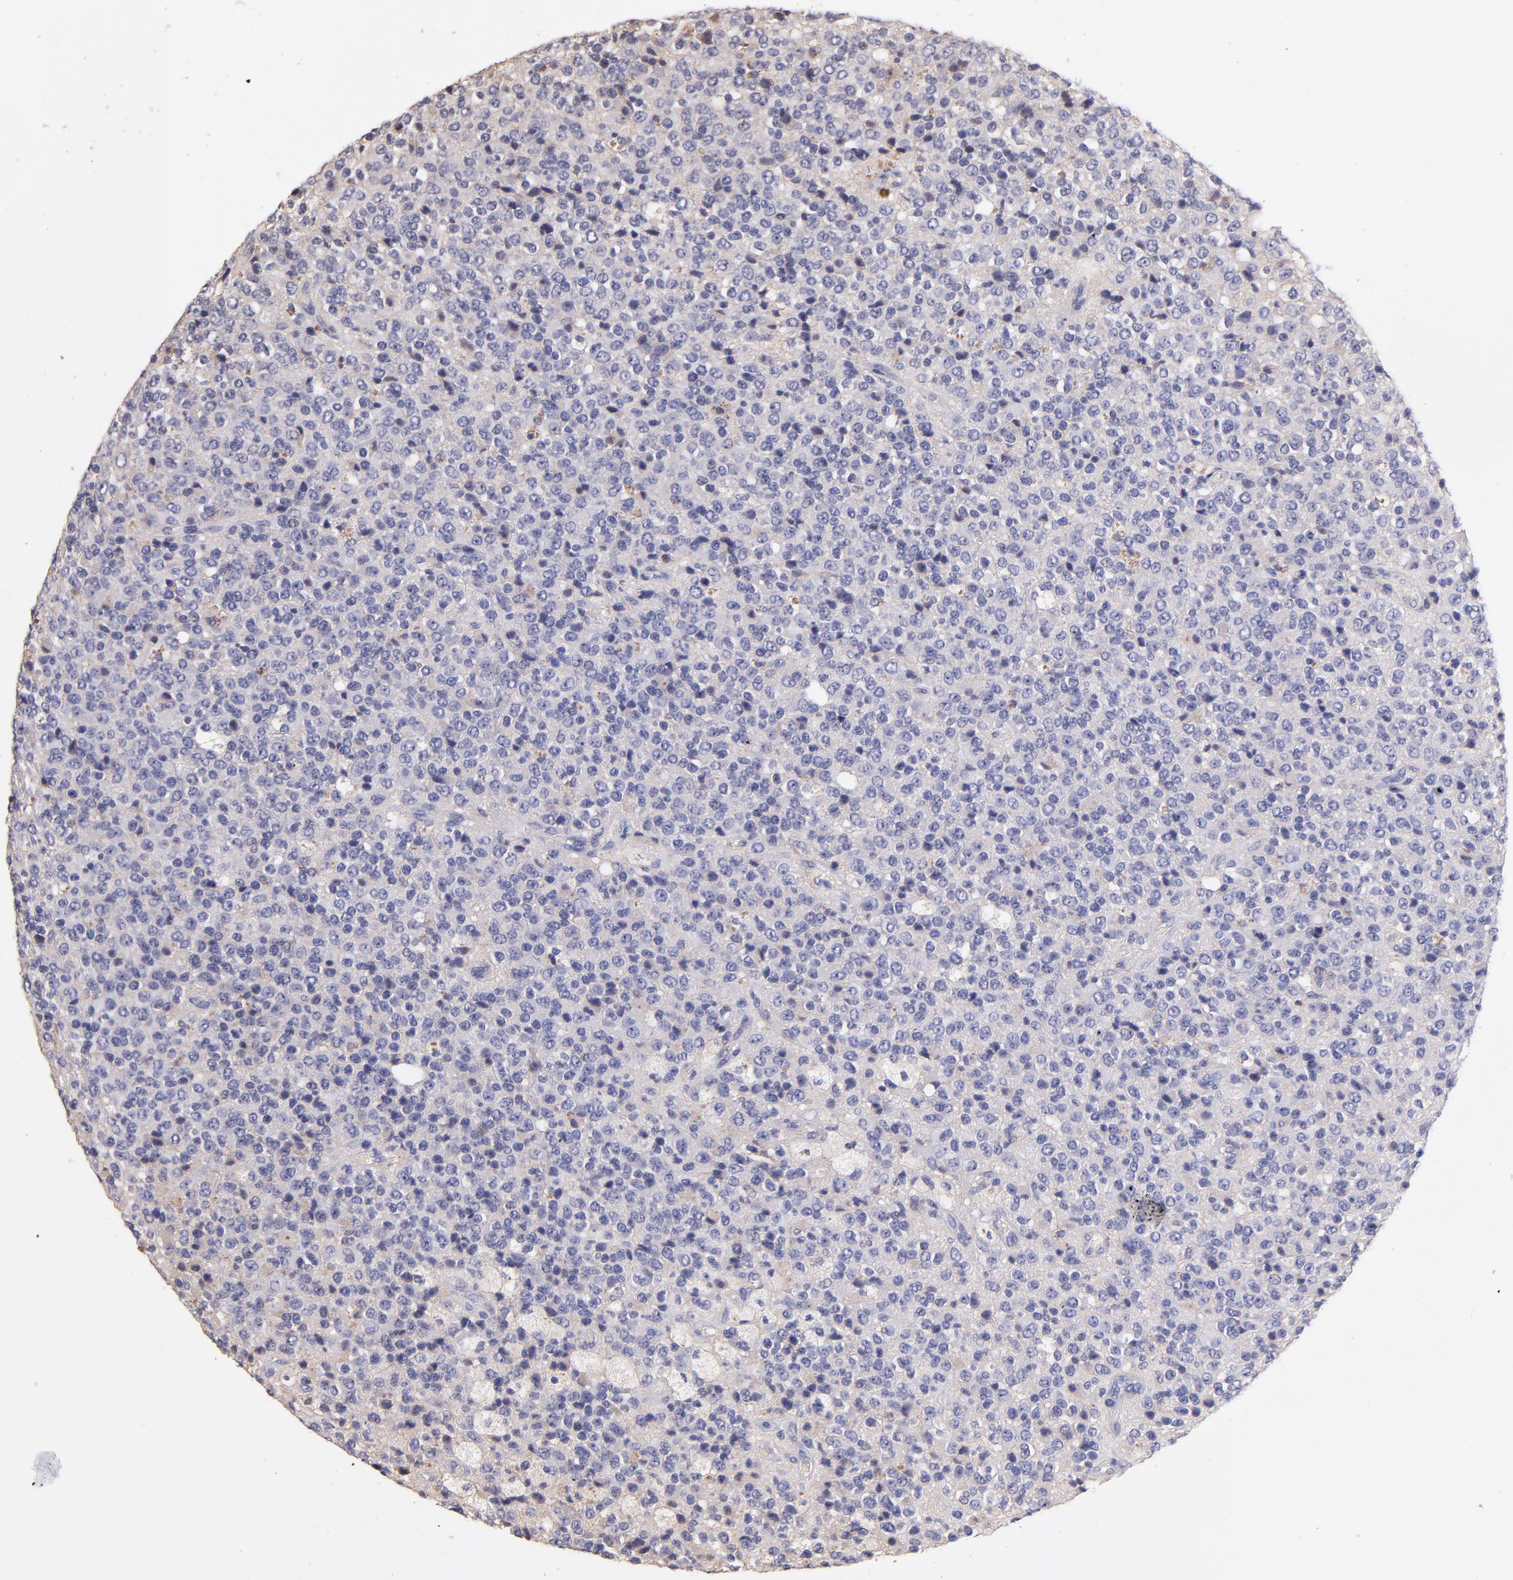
{"staining": {"intensity": "negative", "quantity": "none", "location": "none"}, "tissue": "glioma", "cell_type": "Tumor cells", "image_type": "cancer", "snomed": [{"axis": "morphology", "description": "Glioma, malignant, High grade"}, {"axis": "topography", "description": "pancreas cauda"}], "caption": "Immunohistochemistry (IHC) of malignant glioma (high-grade) demonstrates no staining in tumor cells. (Immunohistochemistry (IHC), brightfield microscopy, high magnification).", "gene": "RNASEL", "patient": {"sex": "male", "age": 60}}